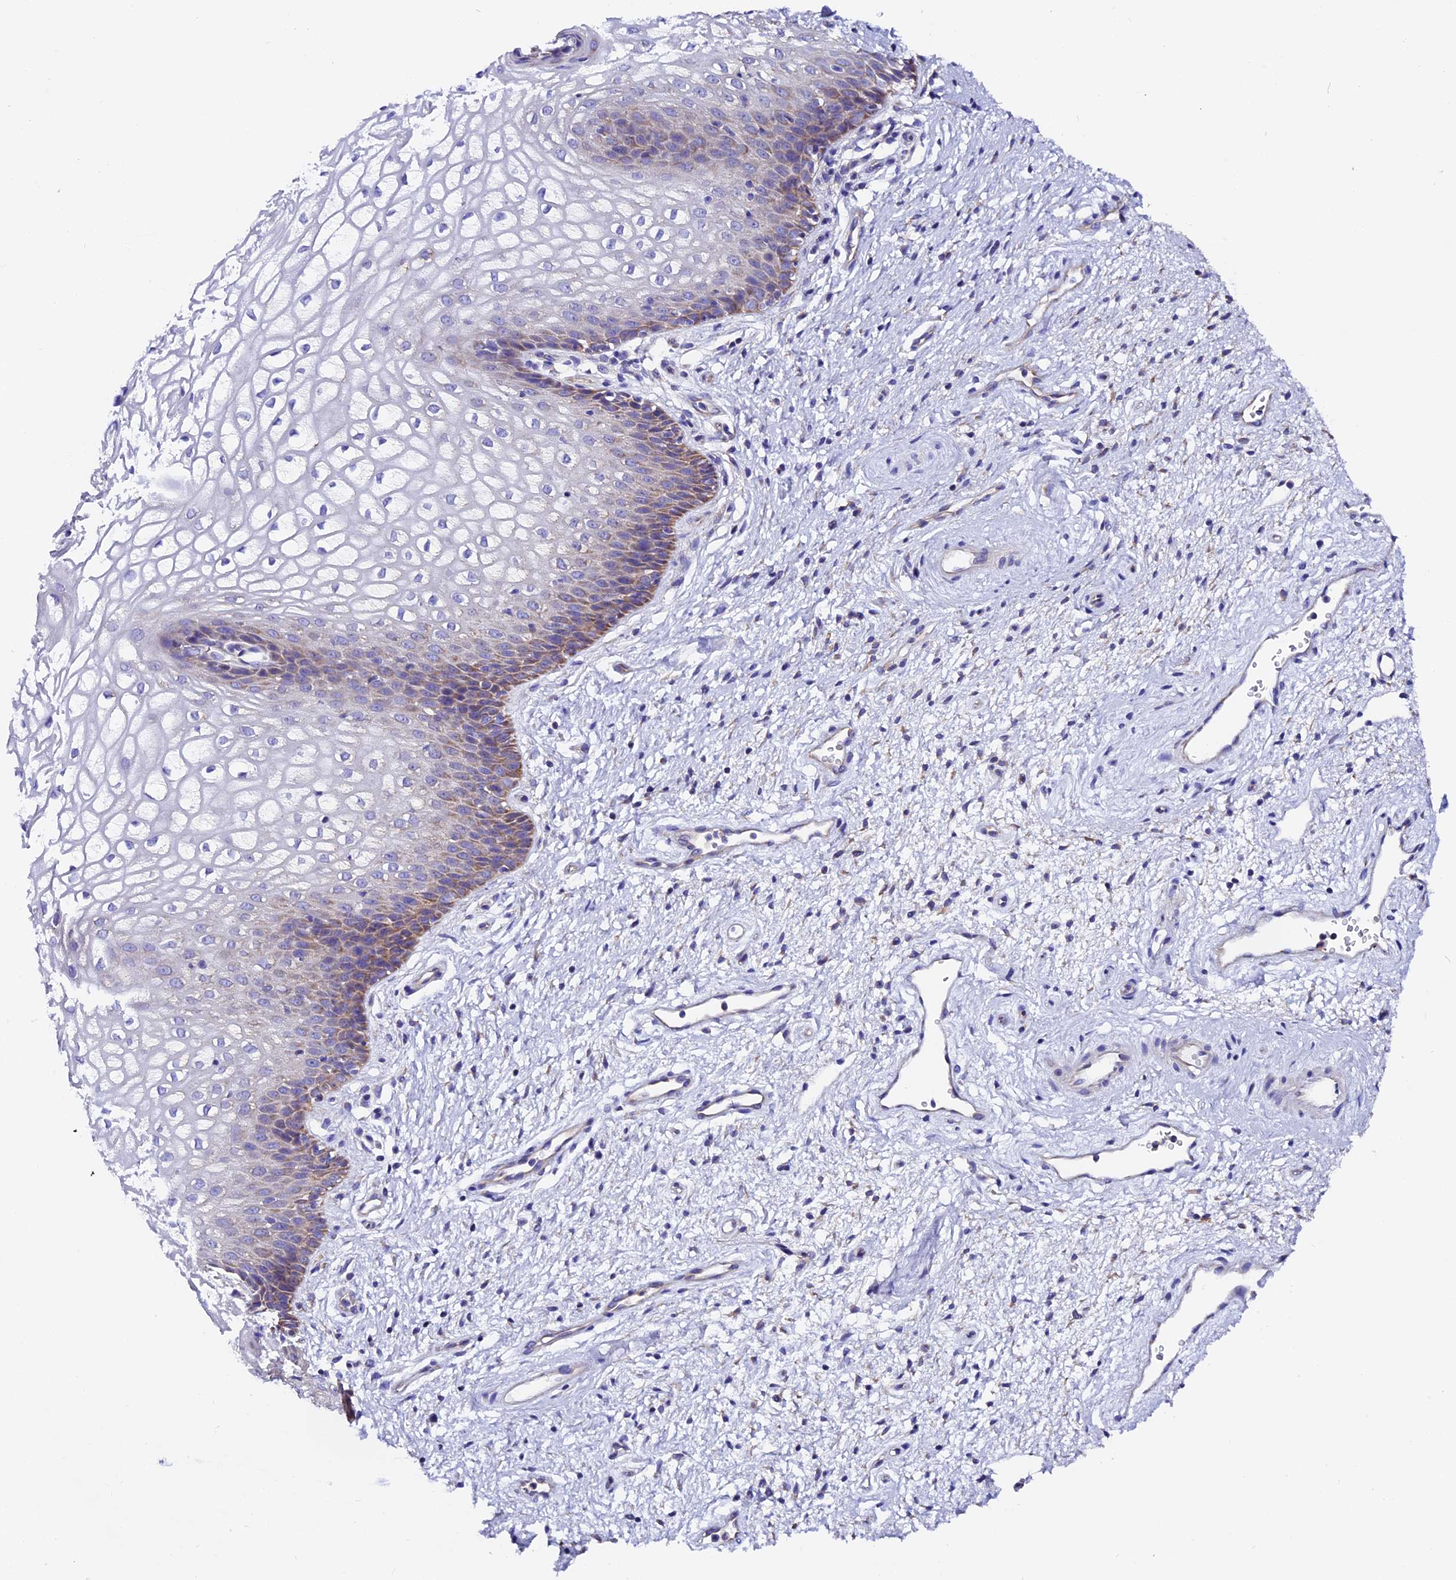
{"staining": {"intensity": "weak", "quantity": "25%-75%", "location": "cytoplasmic/membranous"}, "tissue": "vagina", "cell_type": "Squamous epithelial cells", "image_type": "normal", "snomed": [{"axis": "morphology", "description": "Normal tissue, NOS"}, {"axis": "topography", "description": "Vagina"}], "caption": "Brown immunohistochemical staining in normal human vagina shows weak cytoplasmic/membranous staining in approximately 25%-75% of squamous epithelial cells. (Brightfield microscopy of DAB IHC at high magnification).", "gene": "COMTD1", "patient": {"sex": "female", "age": 34}}